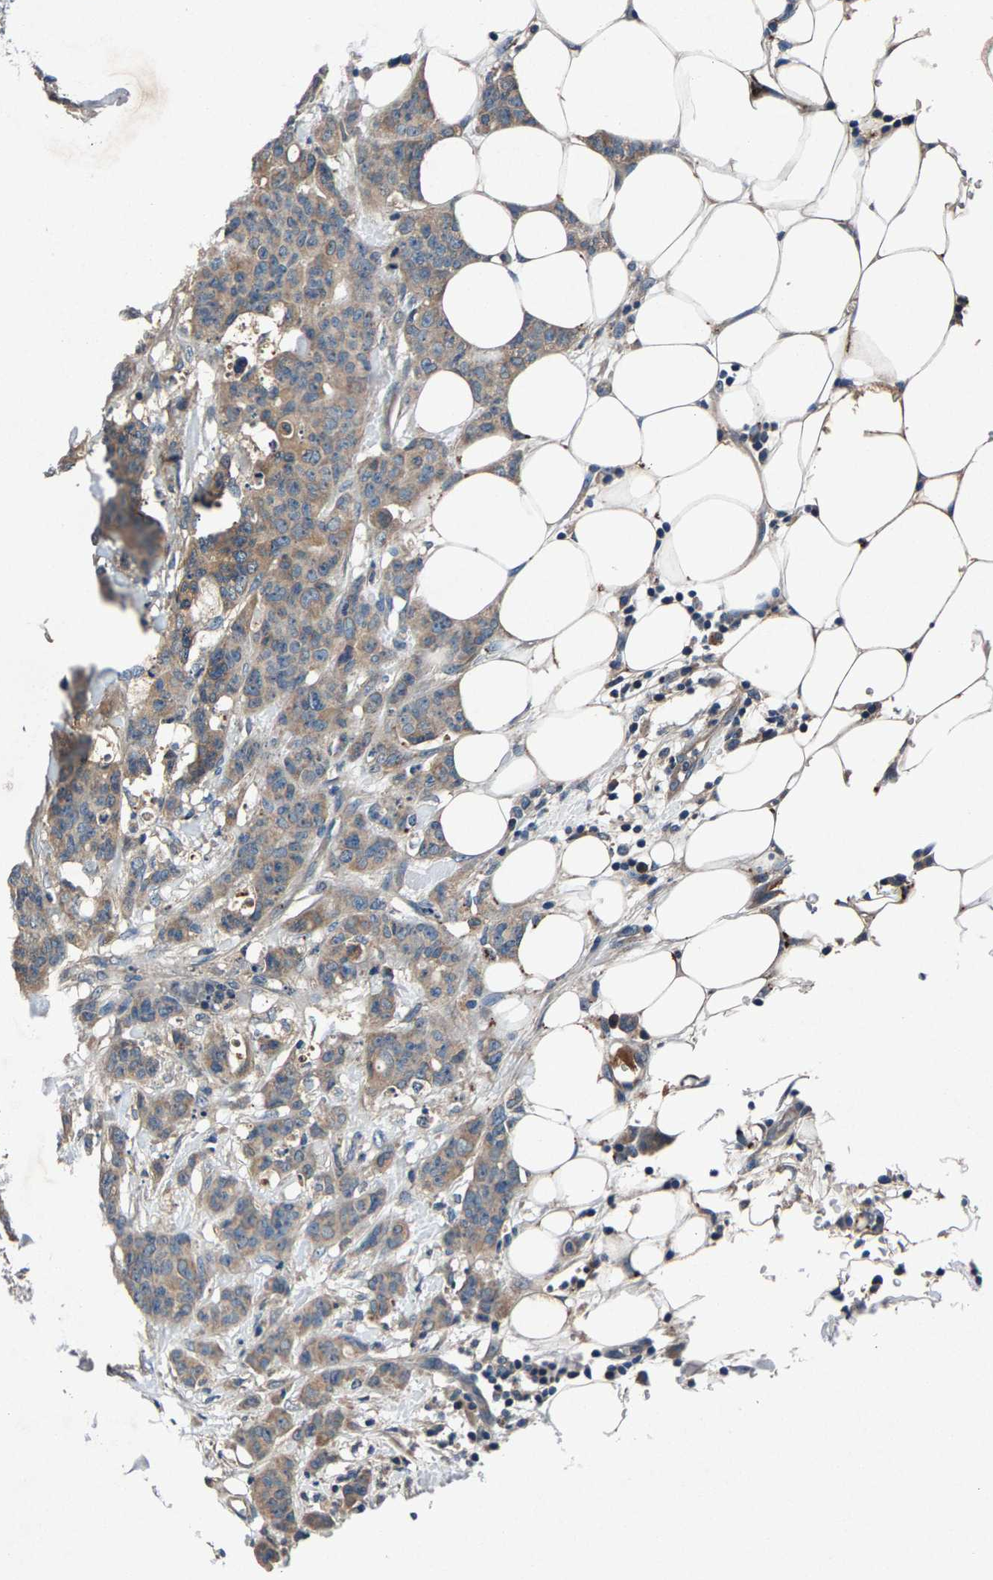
{"staining": {"intensity": "weak", "quantity": ">75%", "location": "cytoplasmic/membranous"}, "tissue": "breast cancer", "cell_type": "Tumor cells", "image_type": "cancer", "snomed": [{"axis": "morphology", "description": "Normal tissue, NOS"}, {"axis": "morphology", "description": "Duct carcinoma"}, {"axis": "topography", "description": "Breast"}], "caption": "Protein staining of intraductal carcinoma (breast) tissue shows weak cytoplasmic/membranous expression in approximately >75% of tumor cells.", "gene": "PRXL2C", "patient": {"sex": "female", "age": 40}}